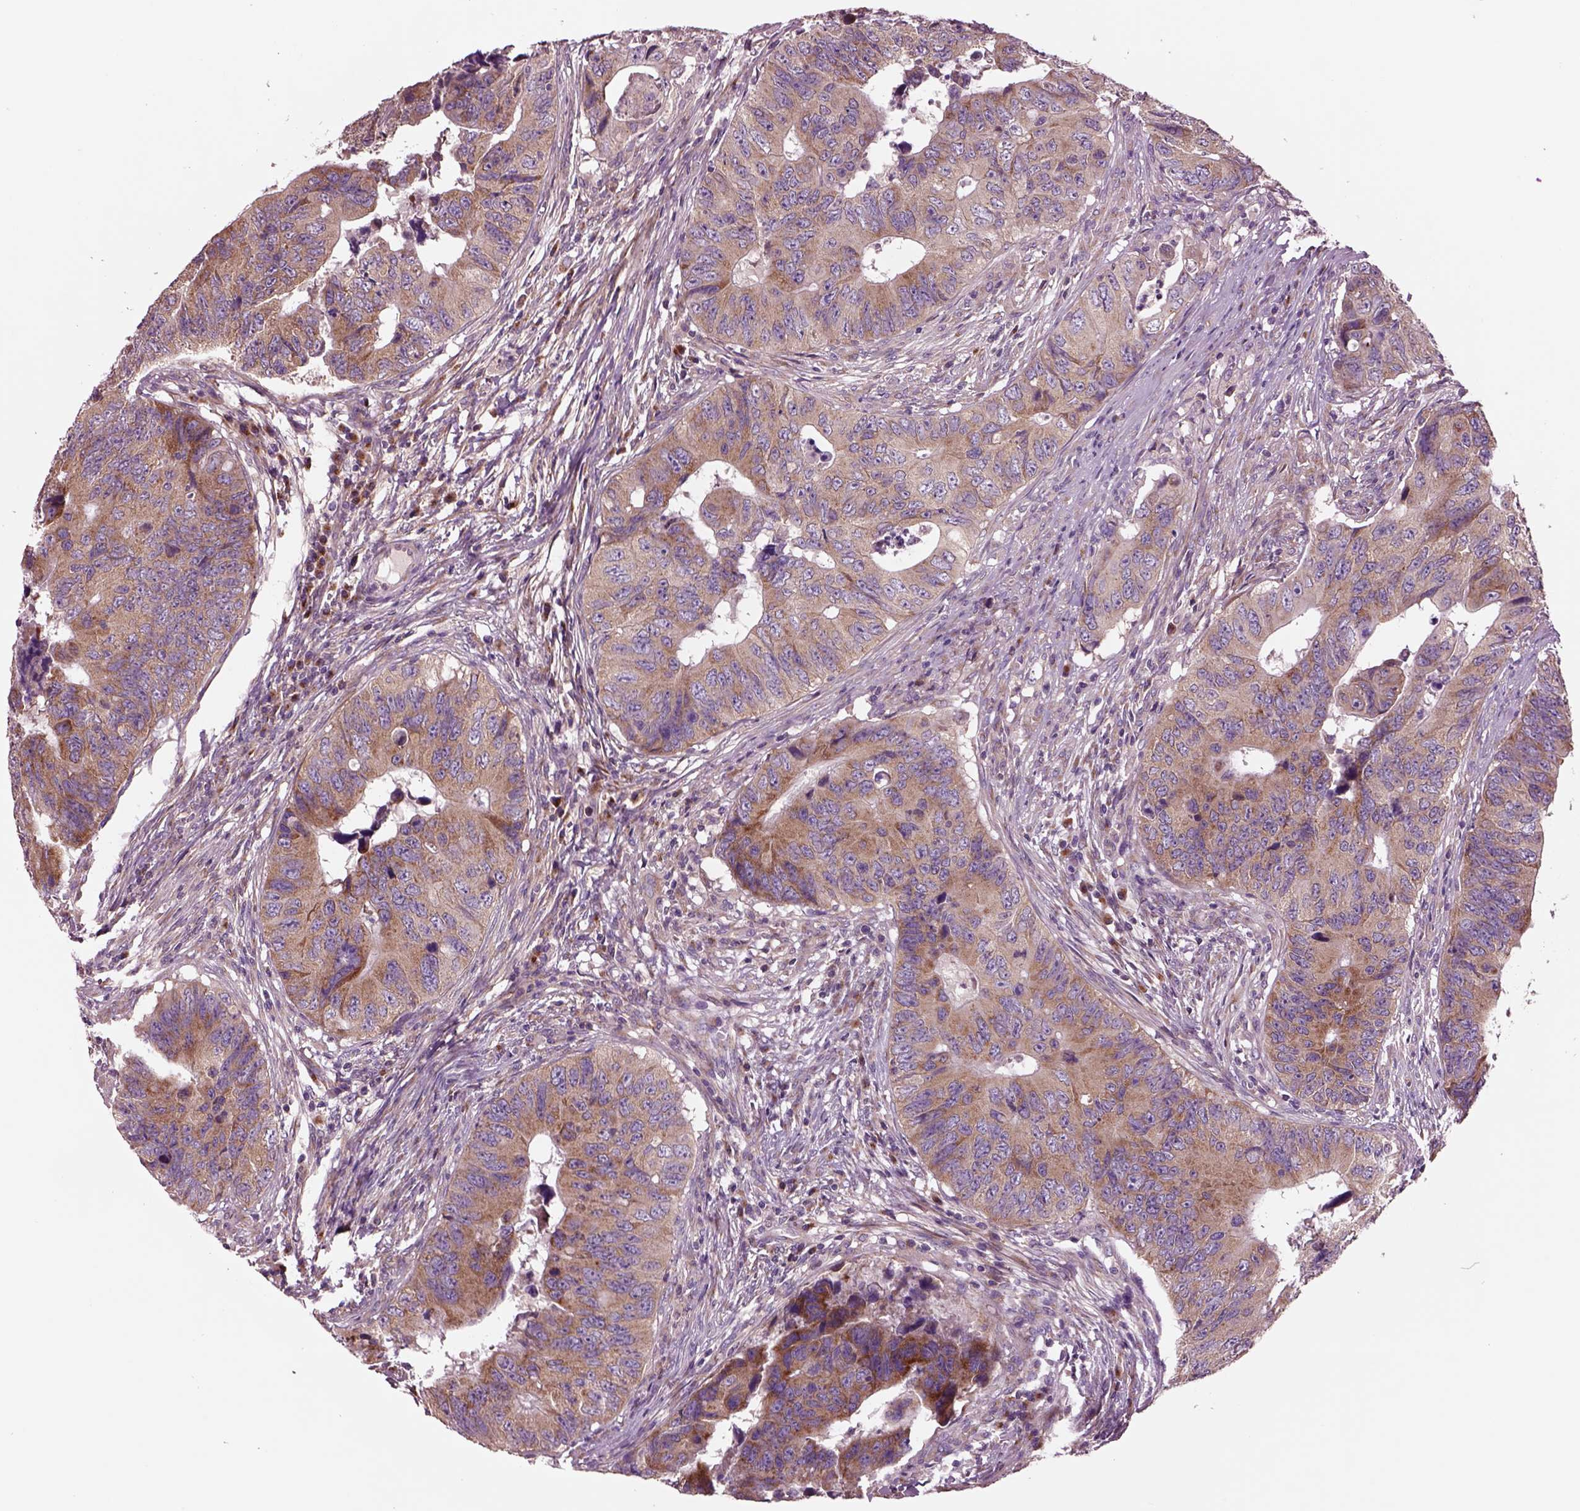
{"staining": {"intensity": "moderate", "quantity": ">75%", "location": "cytoplasmic/membranous"}, "tissue": "colorectal cancer", "cell_type": "Tumor cells", "image_type": "cancer", "snomed": [{"axis": "morphology", "description": "Adenocarcinoma, NOS"}, {"axis": "topography", "description": "Colon"}], "caption": "Moderate cytoplasmic/membranous staining is seen in approximately >75% of tumor cells in colorectal adenocarcinoma.", "gene": "SEC23A", "patient": {"sex": "female", "age": 82}}